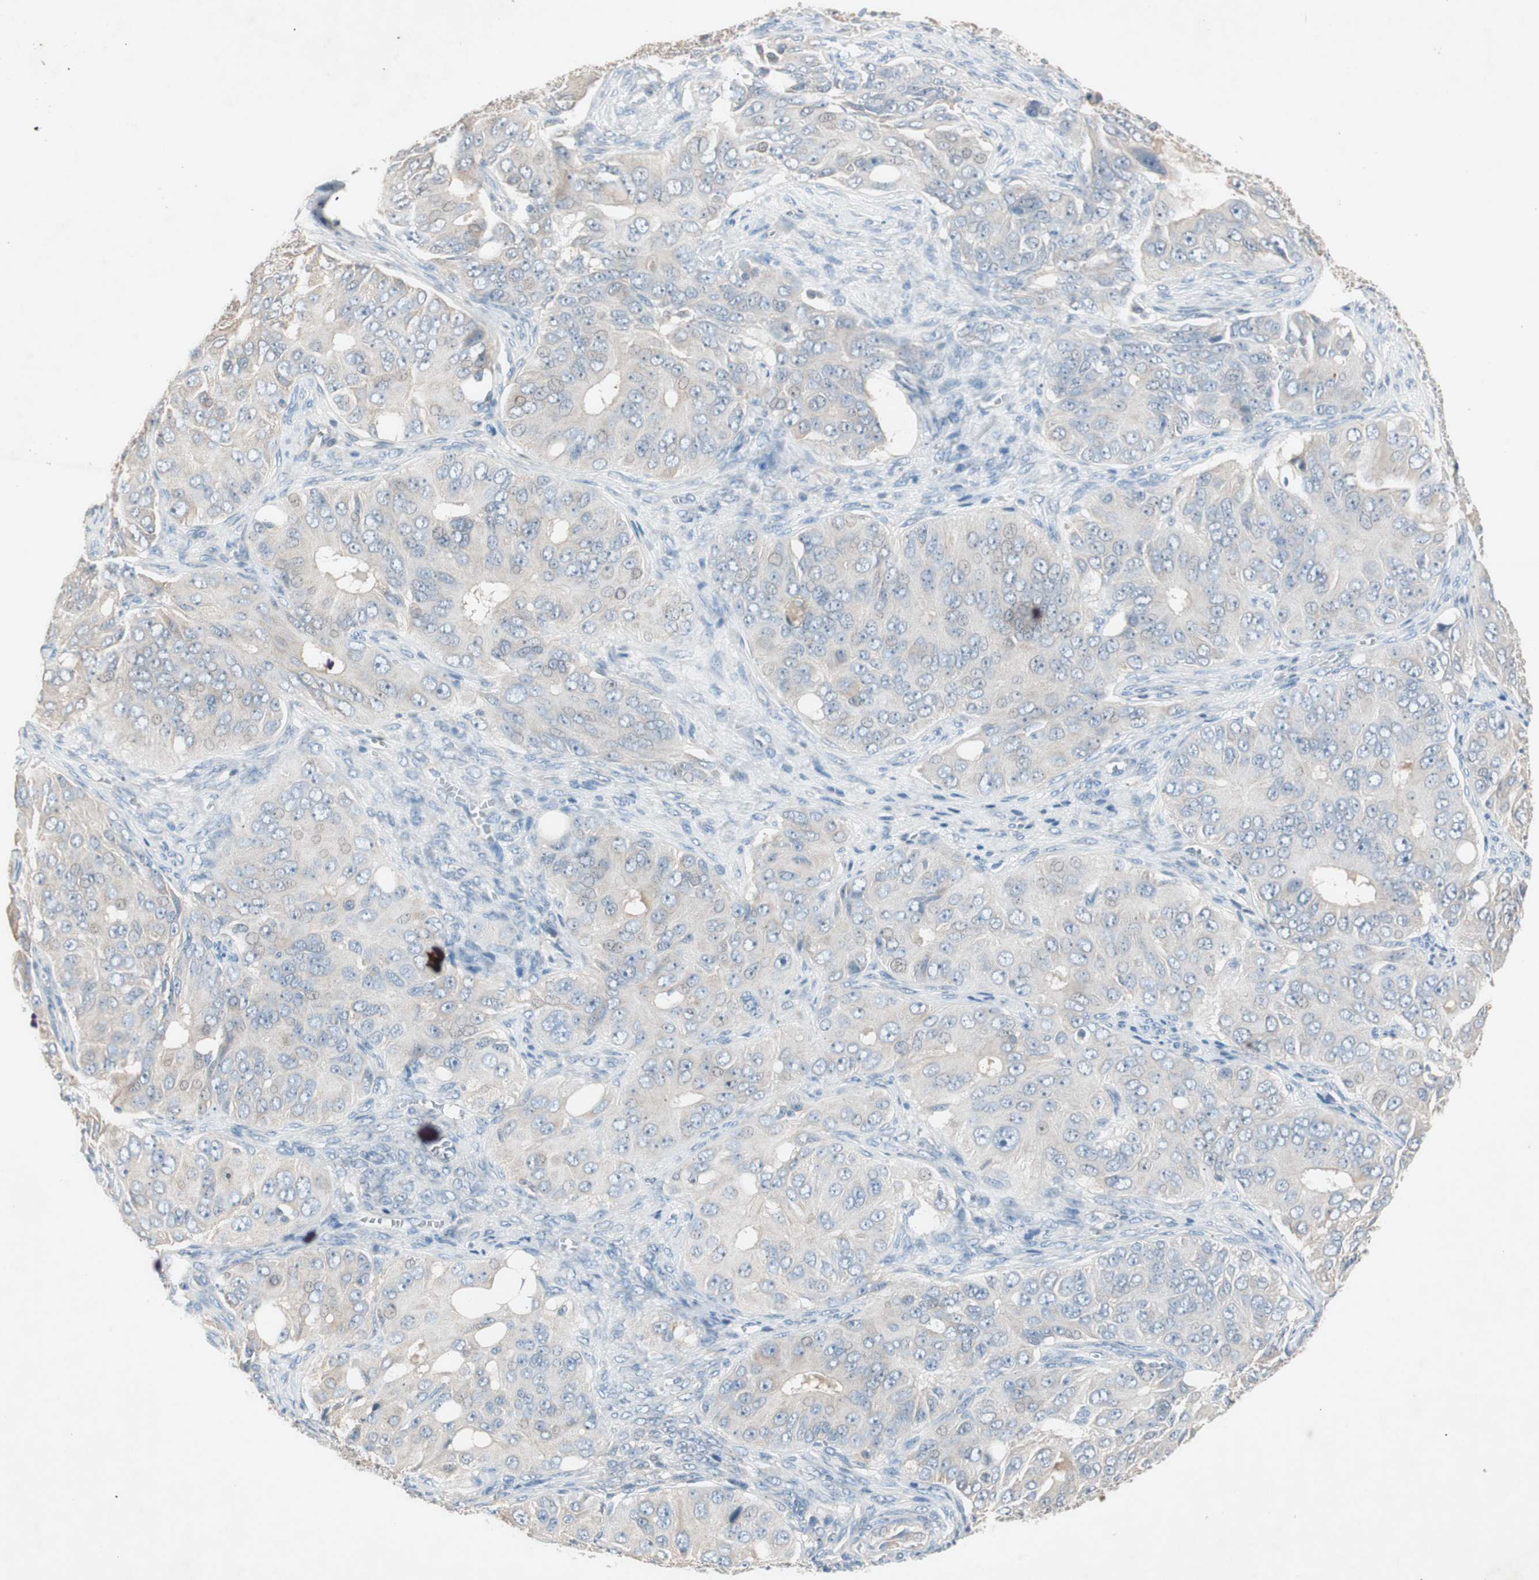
{"staining": {"intensity": "negative", "quantity": "none", "location": "none"}, "tissue": "ovarian cancer", "cell_type": "Tumor cells", "image_type": "cancer", "snomed": [{"axis": "morphology", "description": "Carcinoma, endometroid"}, {"axis": "topography", "description": "Ovary"}], "caption": "This is an immunohistochemistry photomicrograph of human ovarian cancer. There is no staining in tumor cells.", "gene": "KHK", "patient": {"sex": "female", "age": 51}}